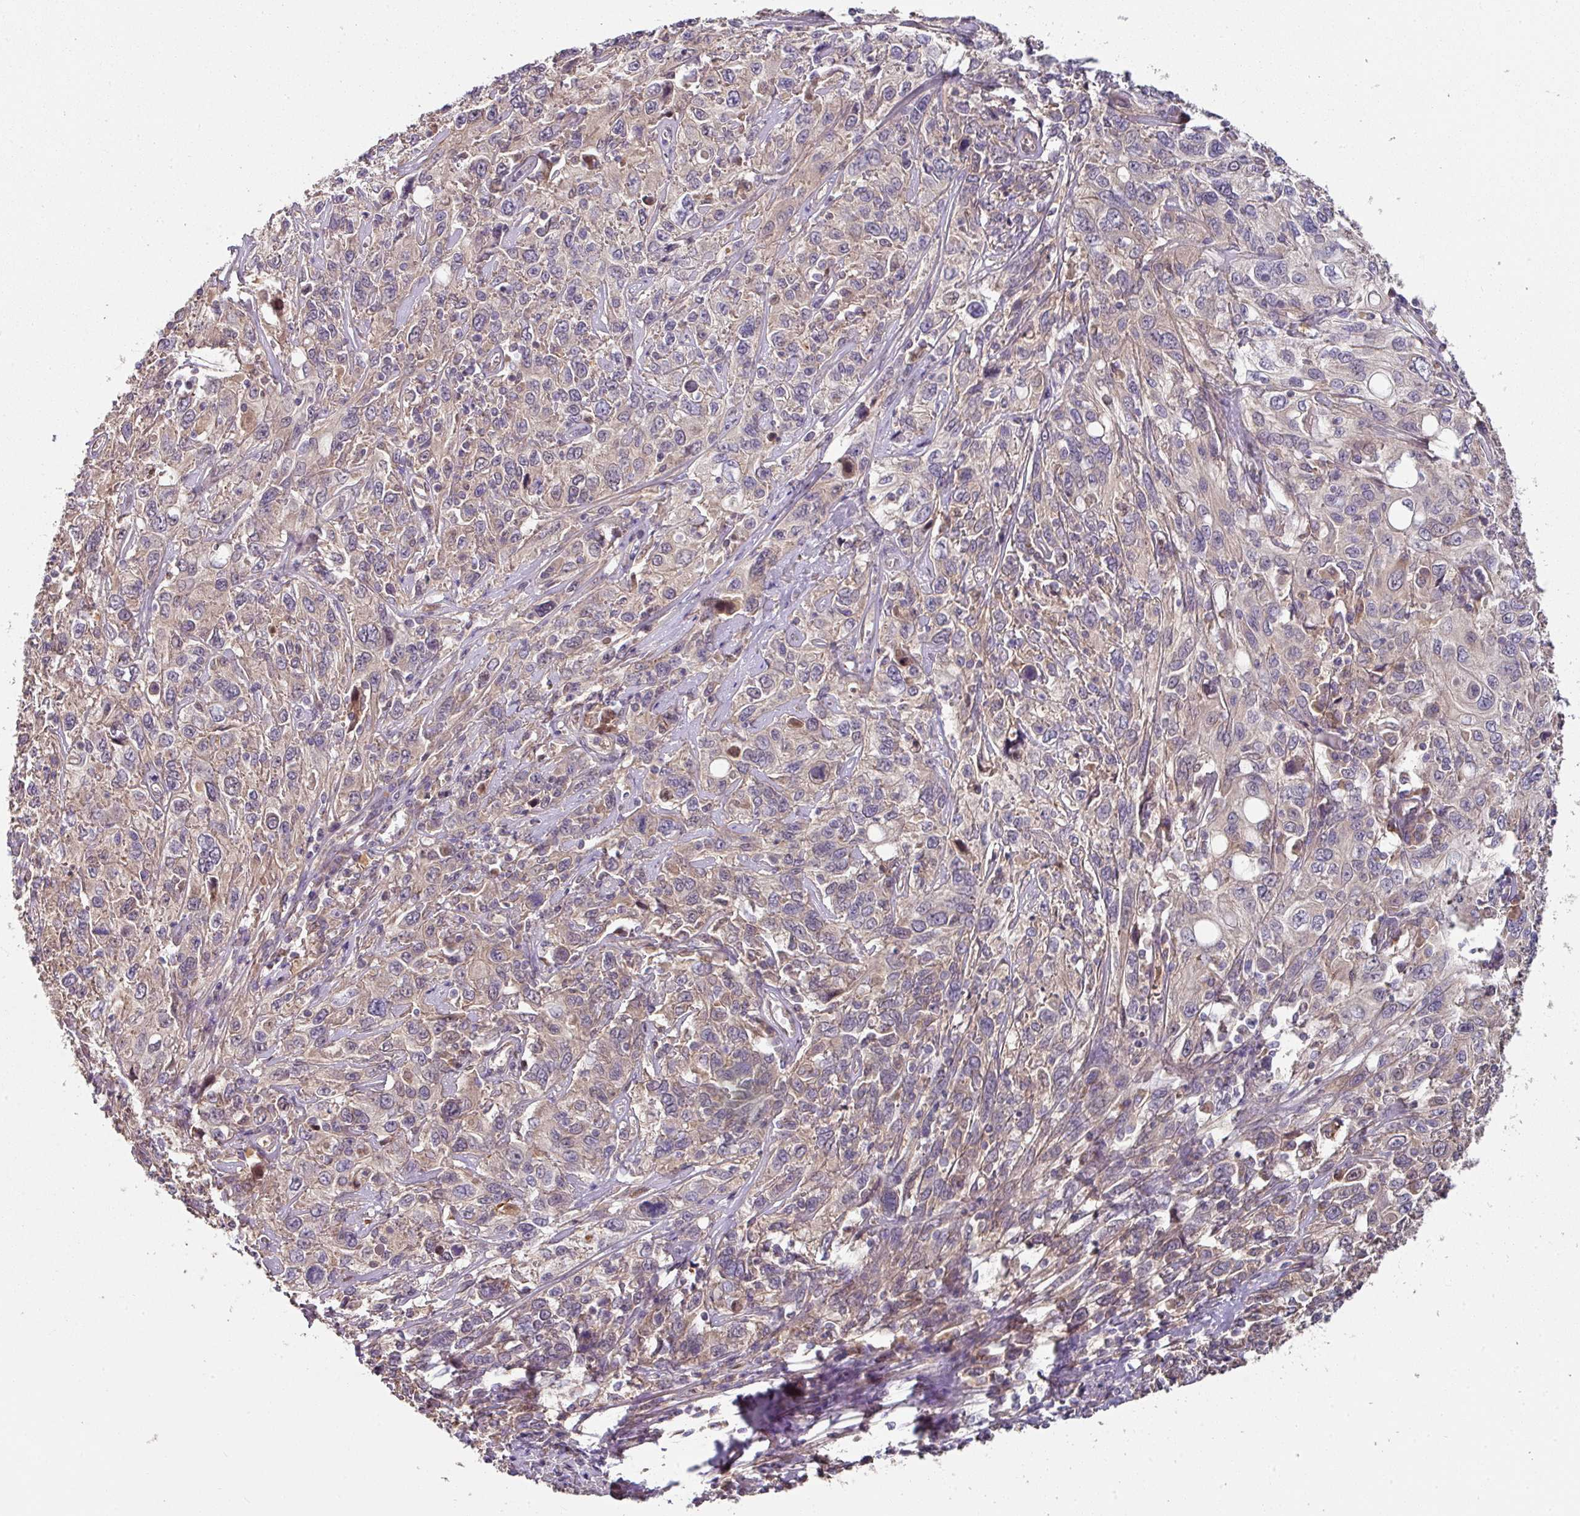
{"staining": {"intensity": "weak", "quantity": "<25%", "location": "cytoplasmic/membranous"}, "tissue": "cervical cancer", "cell_type": "Tumor cells", "image_type": "cancer", "snomed": [{"axis": "morphology", "description": "Squamous cell carcinoma, NOS"}, {"axis": "topography", "description": "Cervix"}], "caption": "Tumor cells show no significant staining in cervical squamous cell carcinoma.", "gene": "C4orf48", "patient": {"sex": "female", "age": 46}}